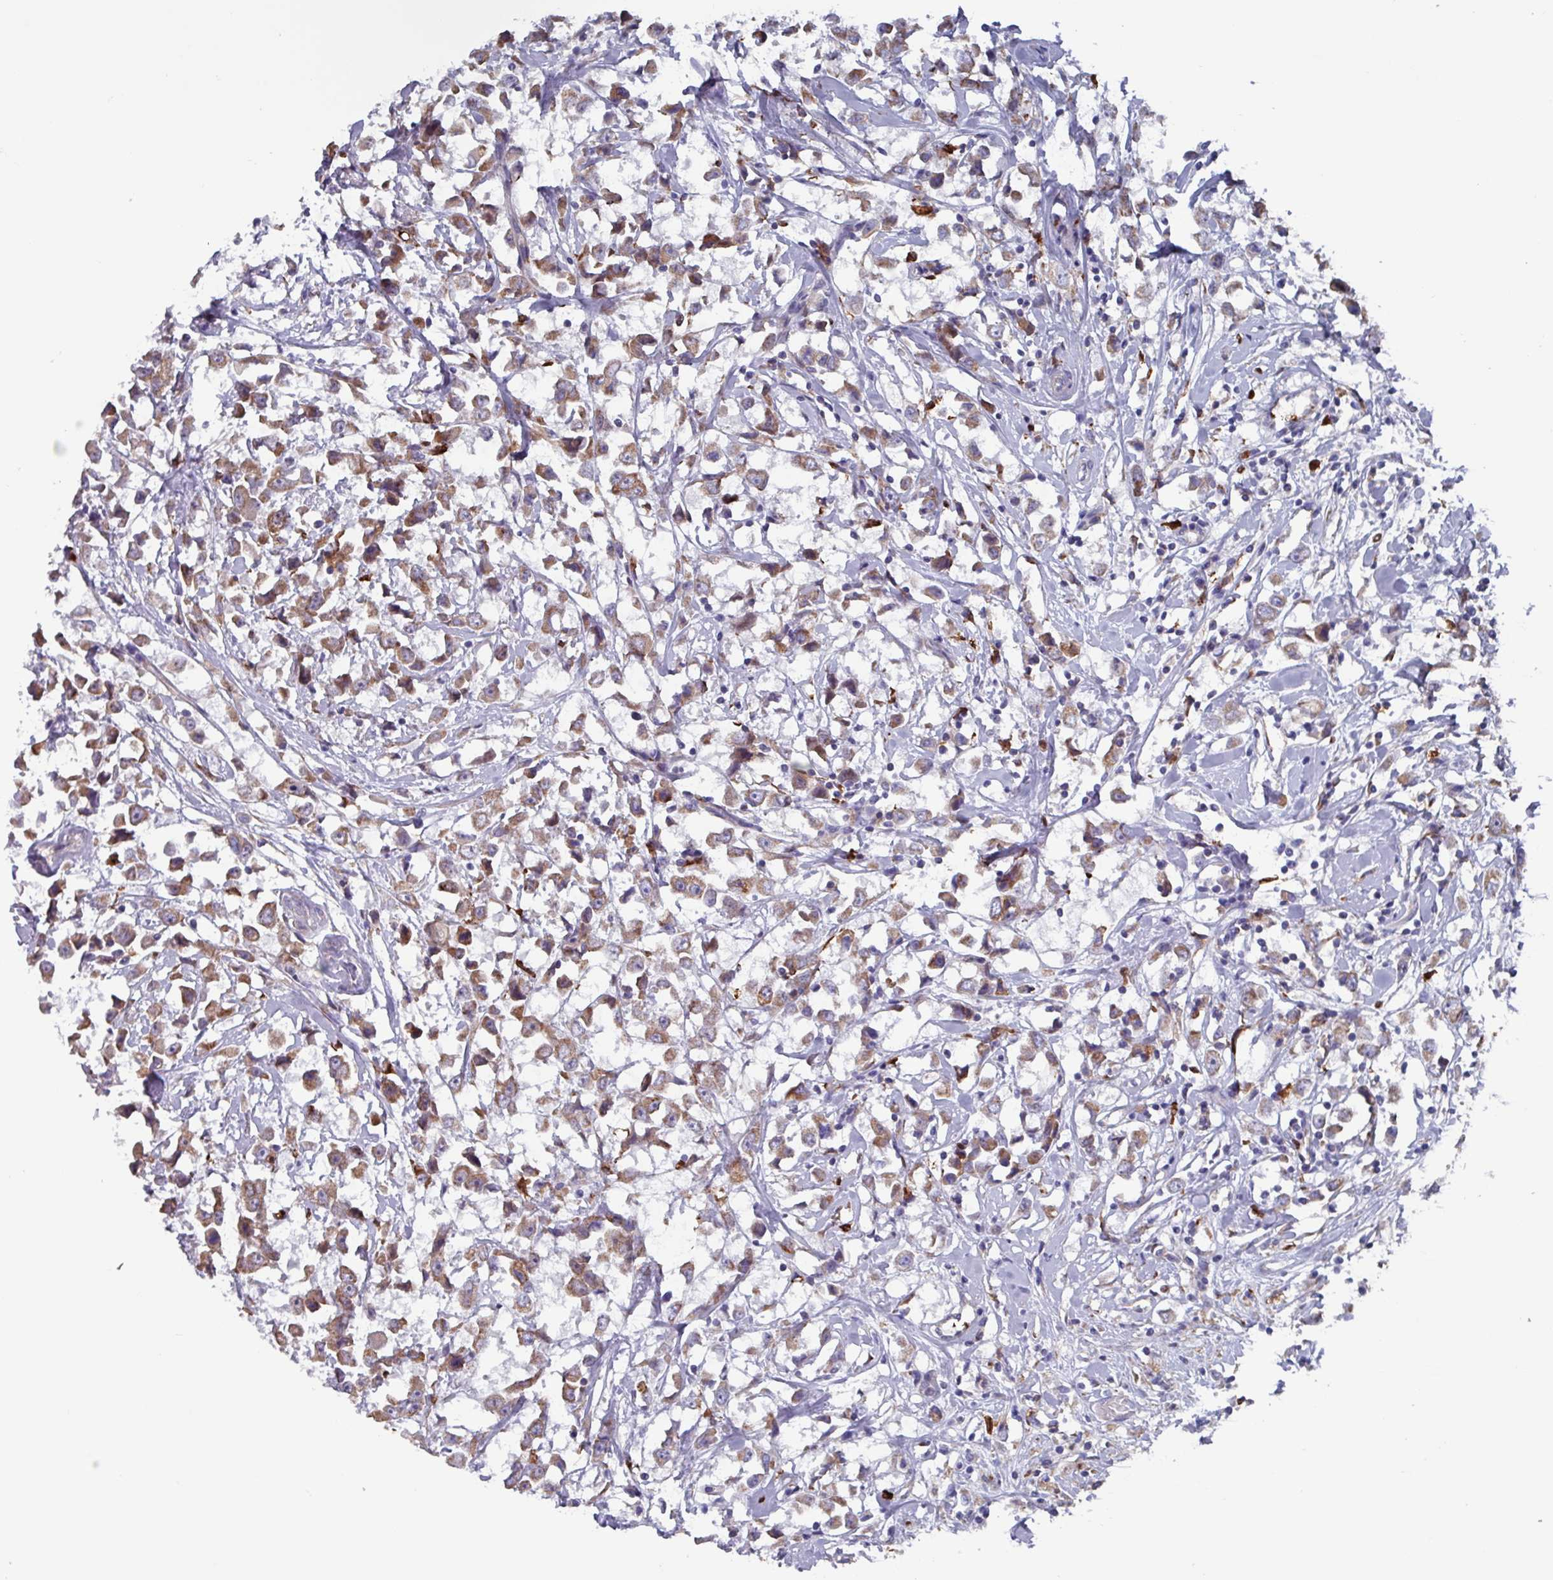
{"staining": {"intensity": "moderate", "quantity": ">75%", "location": "cytoplasmic/membranous"}, "tissue": "breast cancer", "cell_type": "Tumor cells", "image_type": "cancer", "snomed": [{"axis": "morphology", "description": "Duct carcinoma"}, {"axis": "topography", "description": "Breast"}], "caption": "Infiltrating ductal carcinoma (breast) stained for a protein displays moderate cytoplasmic/membranous positivity in tumor cells. Nuclei are stained in blue.", "gene": "UQCC2", "patient": {"sex": "female", "age": 61}}